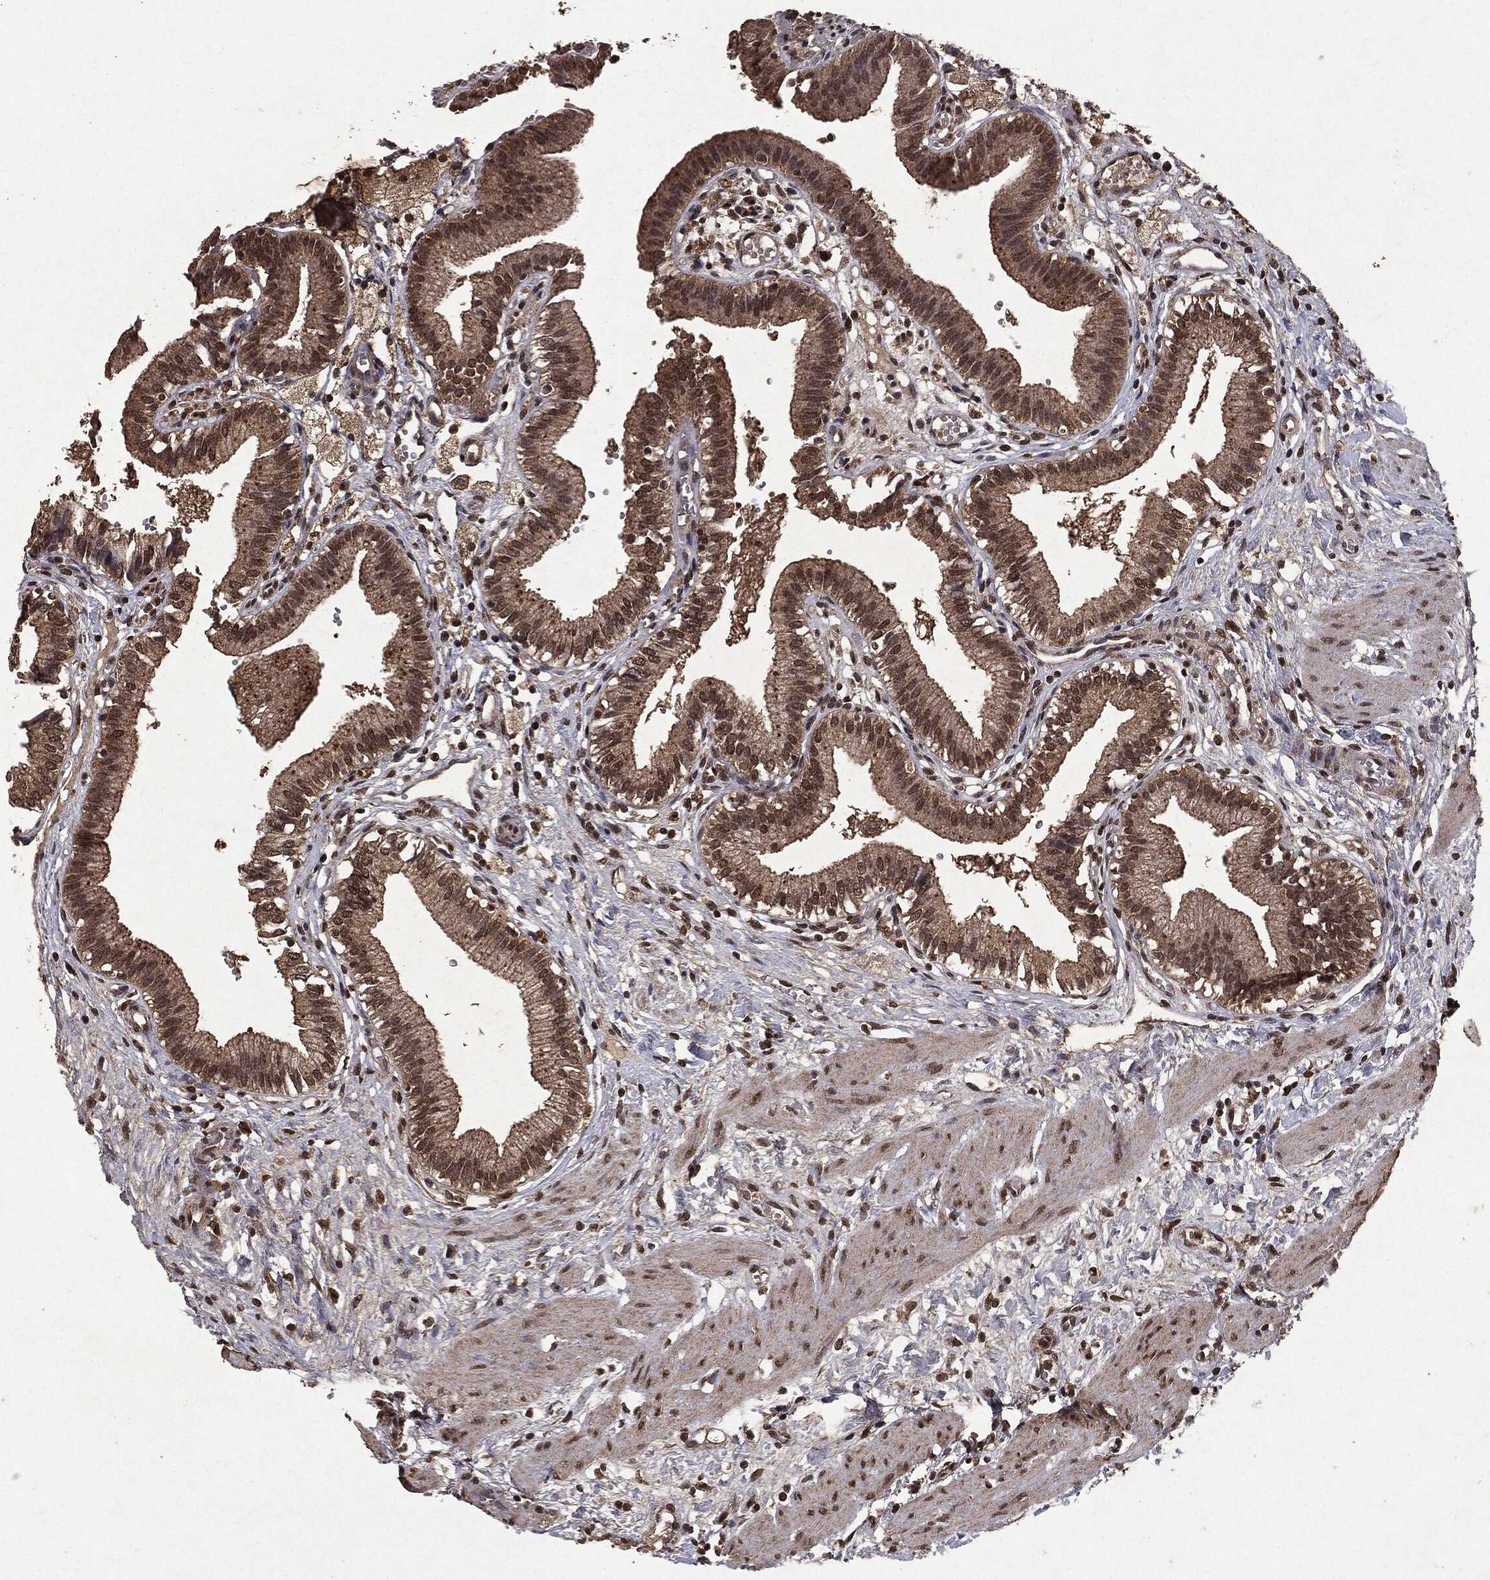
{"staining": {"intensity": "moderate", "quantity": ">75%", "location": "cytoplasmic/membranous,nuclear"}, "tissue": "gallbladder", "cell_type": "Glandular cells", "image_type": "normal", "snomed": [{"axis": "morphology", "description": "Normal tissue, NOS"}, {"axis": "topography", "description": "Gallbladder"}], "caption": "IHC micrograph of normal gallbladder: gallbladder stained using immunohistochemistry (IHC) exhibits medium levels of moderate protein expression localized specifically in the cytoplasmic/membranous,nuclear of glandular cells, appearing as a cytoplasmic/membranous,nuclear brown color.", "gene": "PEBP1", "patient": {"sex": "female", "age": 24}}